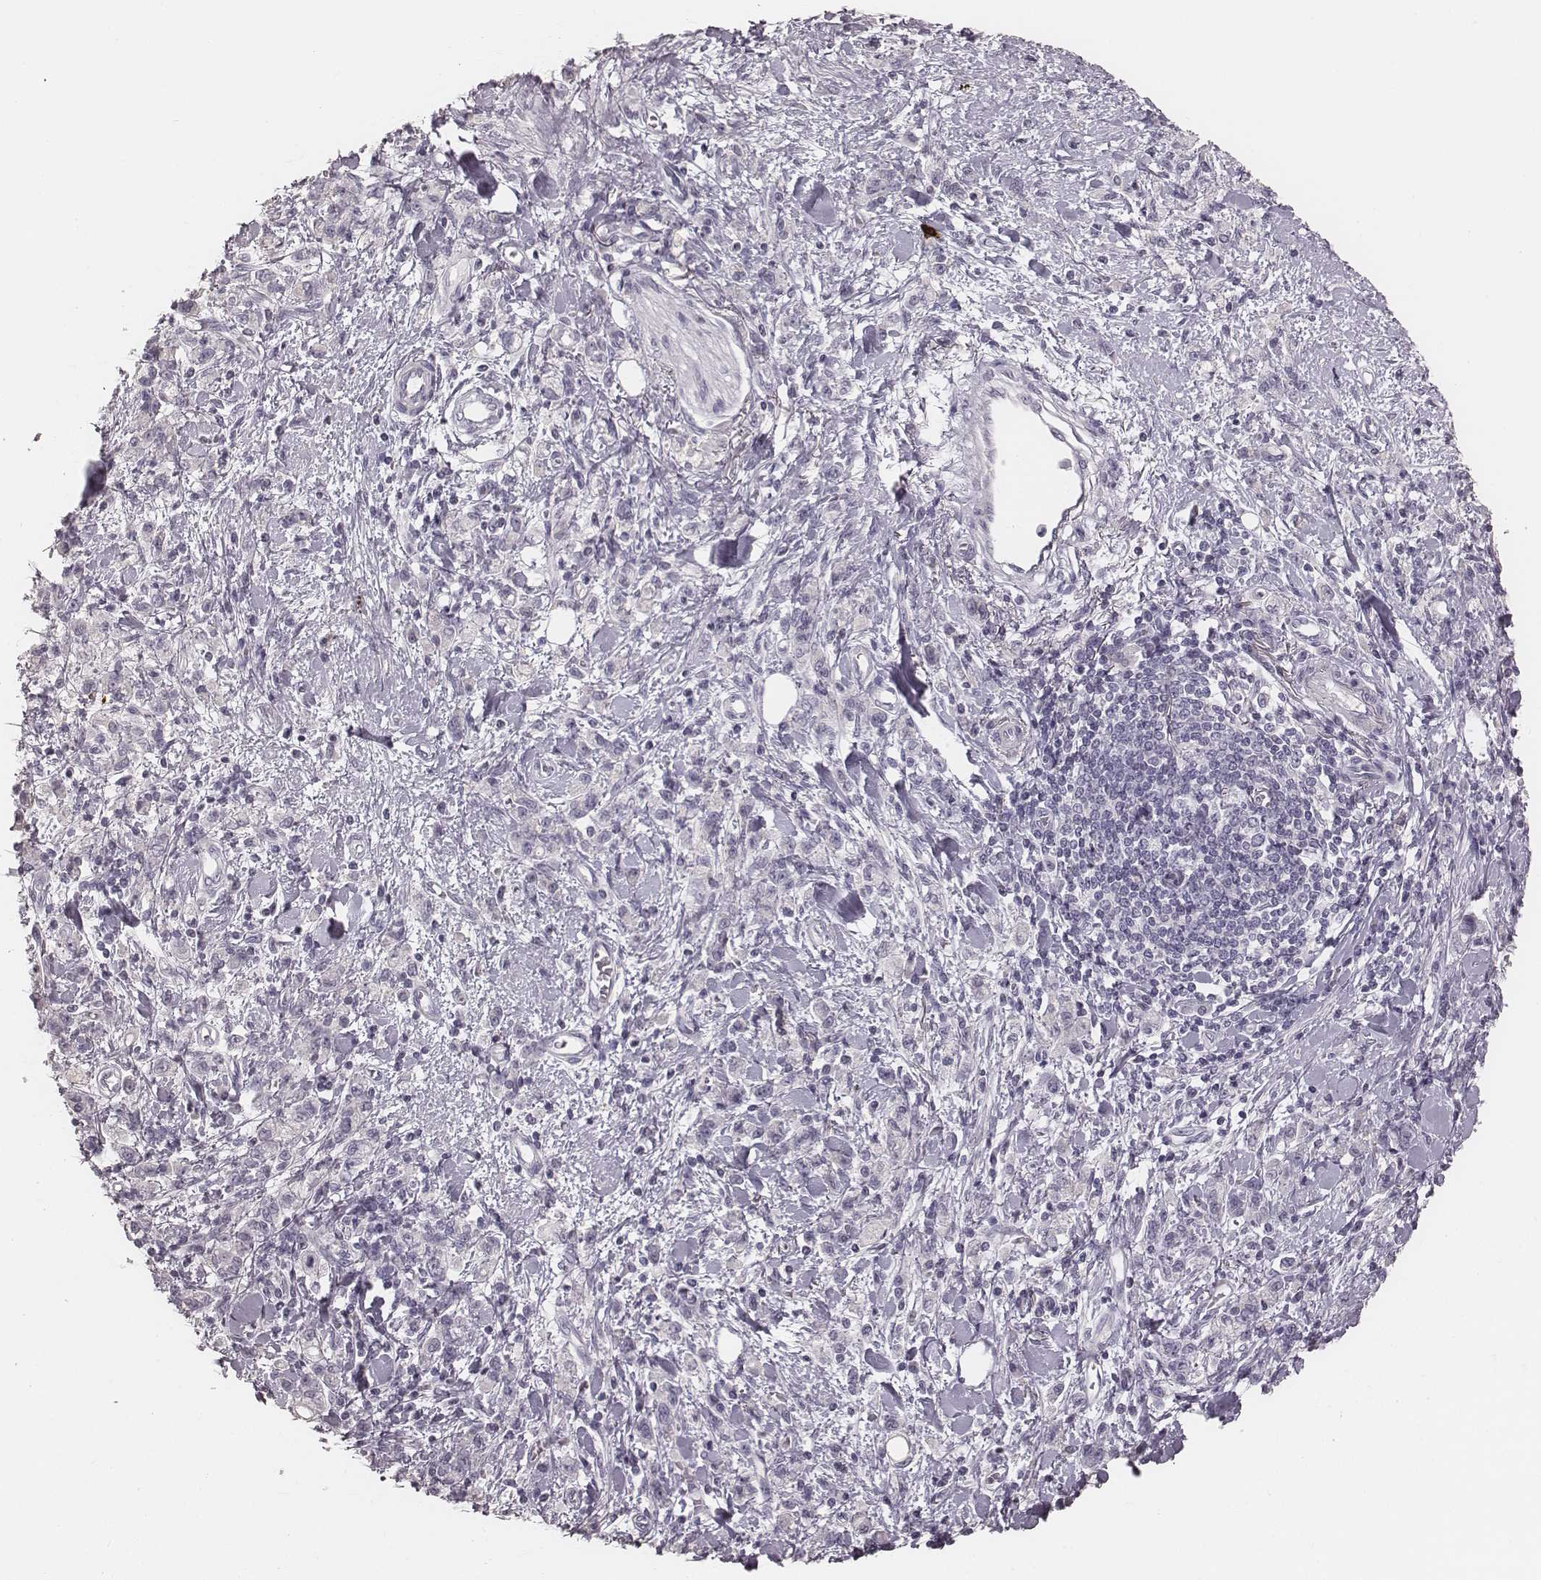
{"staining": {"intensity": "negative", "quantity": "none", "location": "none"}, "tissue": "stomach cancer", "cell_type": "Tumor cells", "image_type": "cancer", "snomed": [{"axis": "morphology", "description": "Adenocarcinoma, NOS"}, {"axis": "topography", "description": "Stomach"}], "caption": "Stomach adenocarcinoma was stained to show a protein in brown. There is no significant staining in tumor cells.", "gene": "S100Z", "patient": {"sex": "male", "age": 77}}